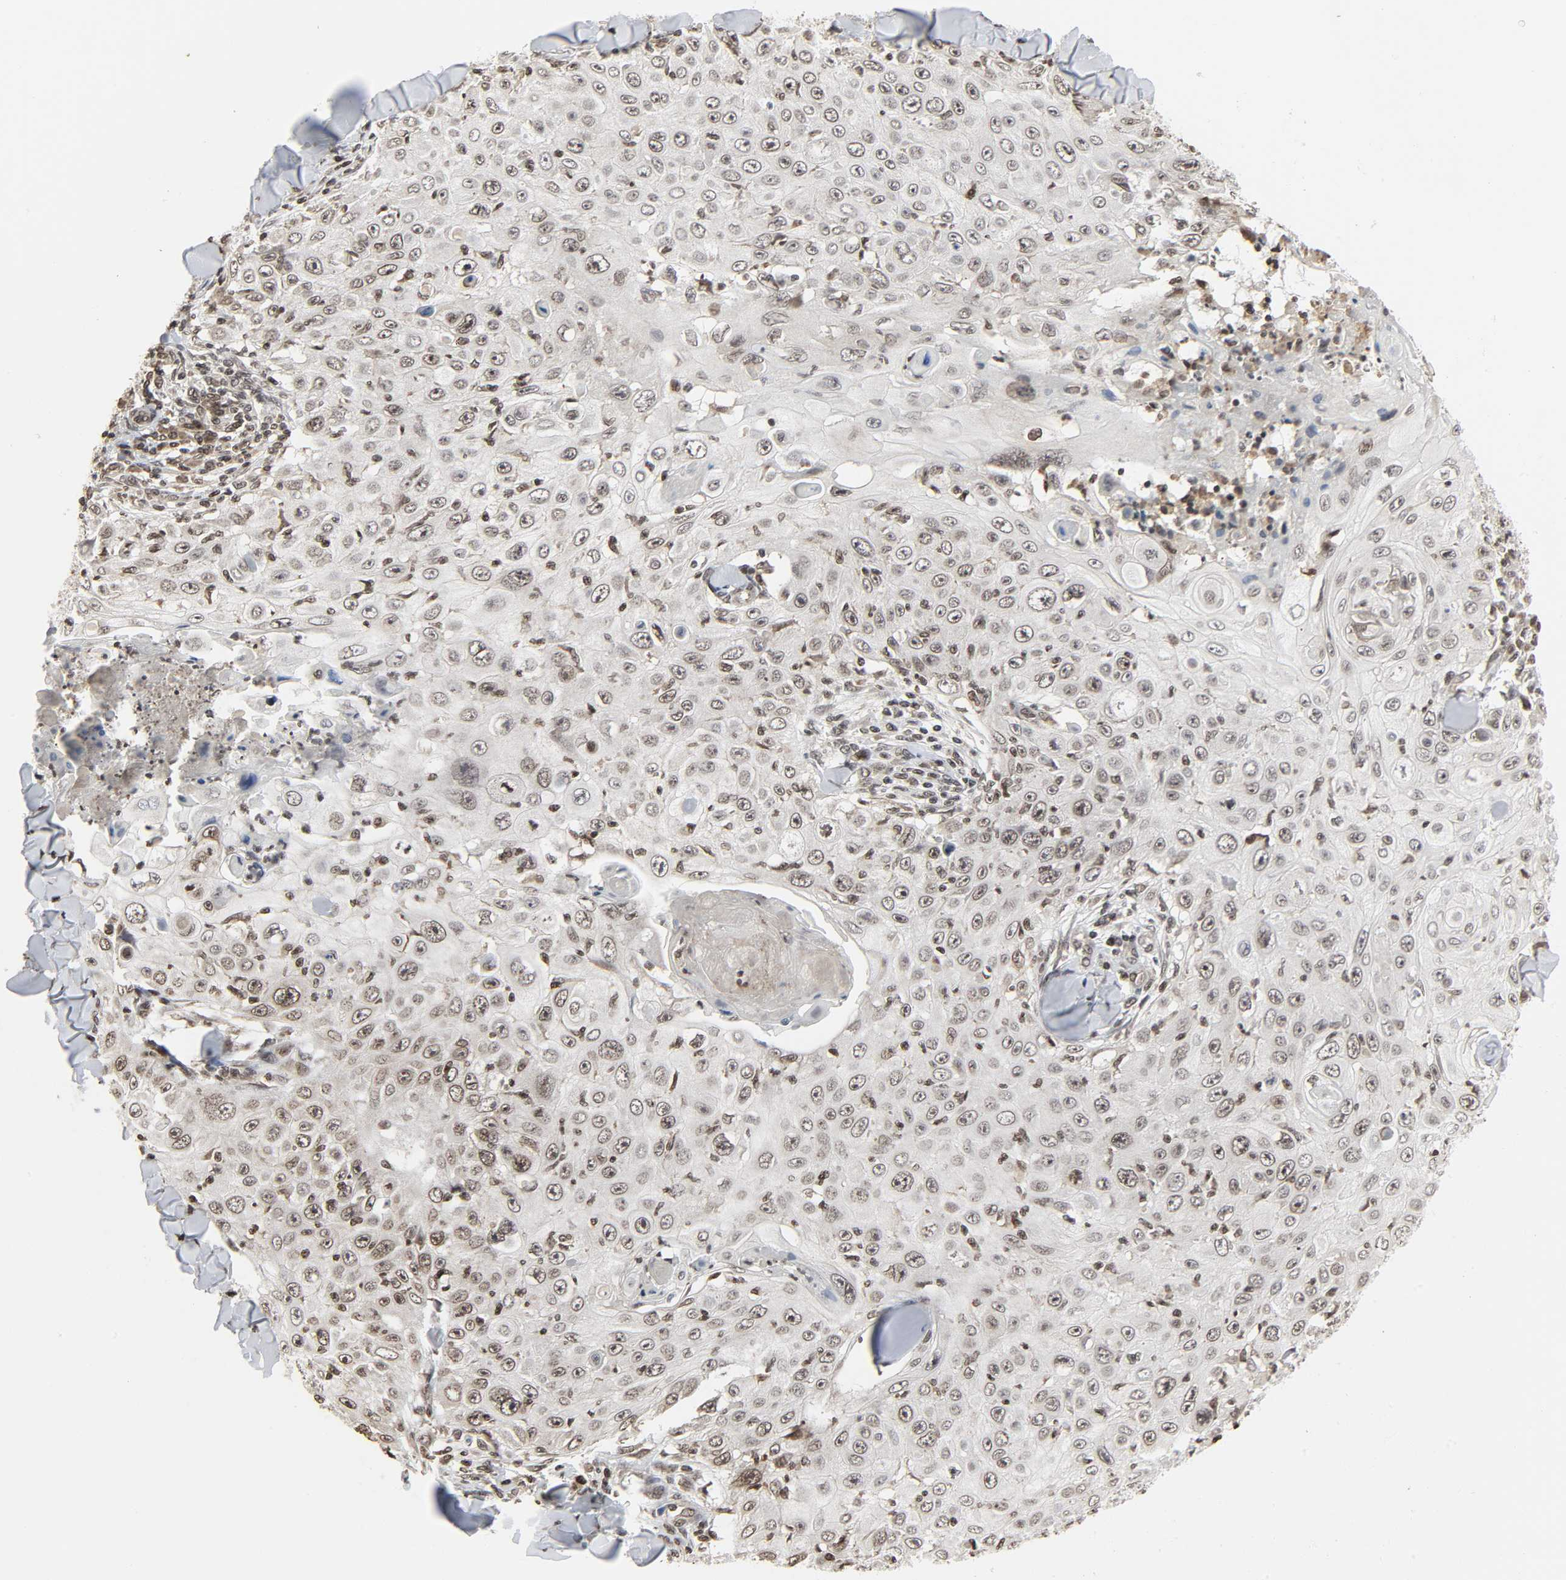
{"staining": {"intensity": "weak", "quantity": "25%-75%", "location": "nuclear"}, "tissue": "skin cancer", "cell_type": "Tumor cells", "image_type": "cancer", "snomed": [{"axis": "morphology", "description": "Squamous cell carcinoma, NOS"}, {"axis": "topography", "description": "Skin"}], "caption": "Tumor cells demonstrate weak nuclear staining in approximately 25%-75% of cells in skin cancer. (IHC, brightfield microscopy, high magnification).", "gene": "XRCC1", "patient": {"sex": "male", "age": 86}}